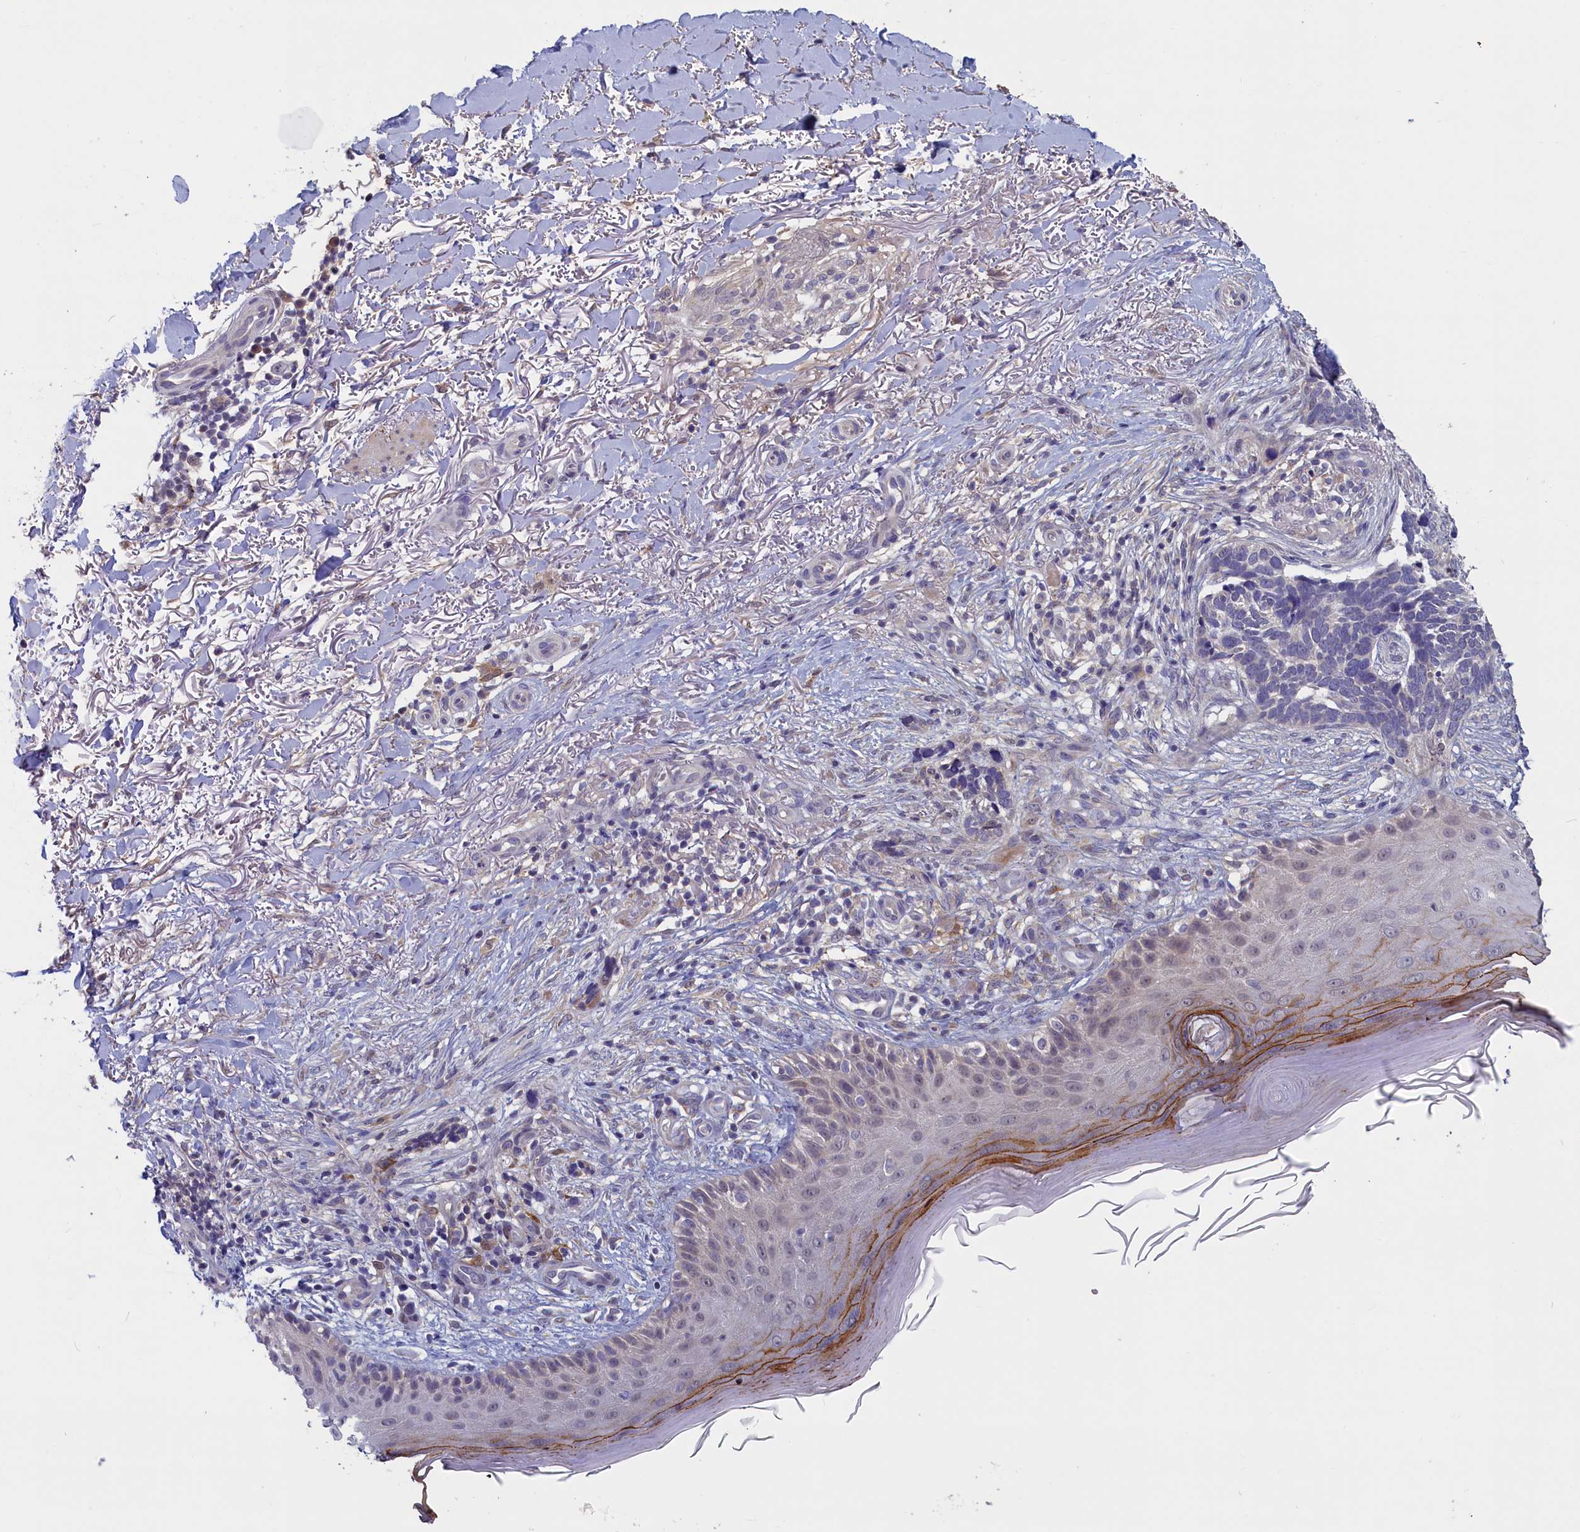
{"staining": {"intensity": "negative", "quantity": "none", "location": "none"}, "tissue": "skin cancer", "cell_type": "Tumor cells", "image_type": "cancer", "snomed": [{"axis": "morphology", "description": "Normal tissue, NOS"}, {"axis": "morphology", "description": "Basal cell carcinoma"}, {"axis": "topography", "description": "Skin"}], "caption": "IHC micrograph of human skin basal cell carcinoma stained for a protein (brown), which displays no expression in tumor cells.", "gene": "UCHL3", "patient": {"sex": "female", "age": 67}}